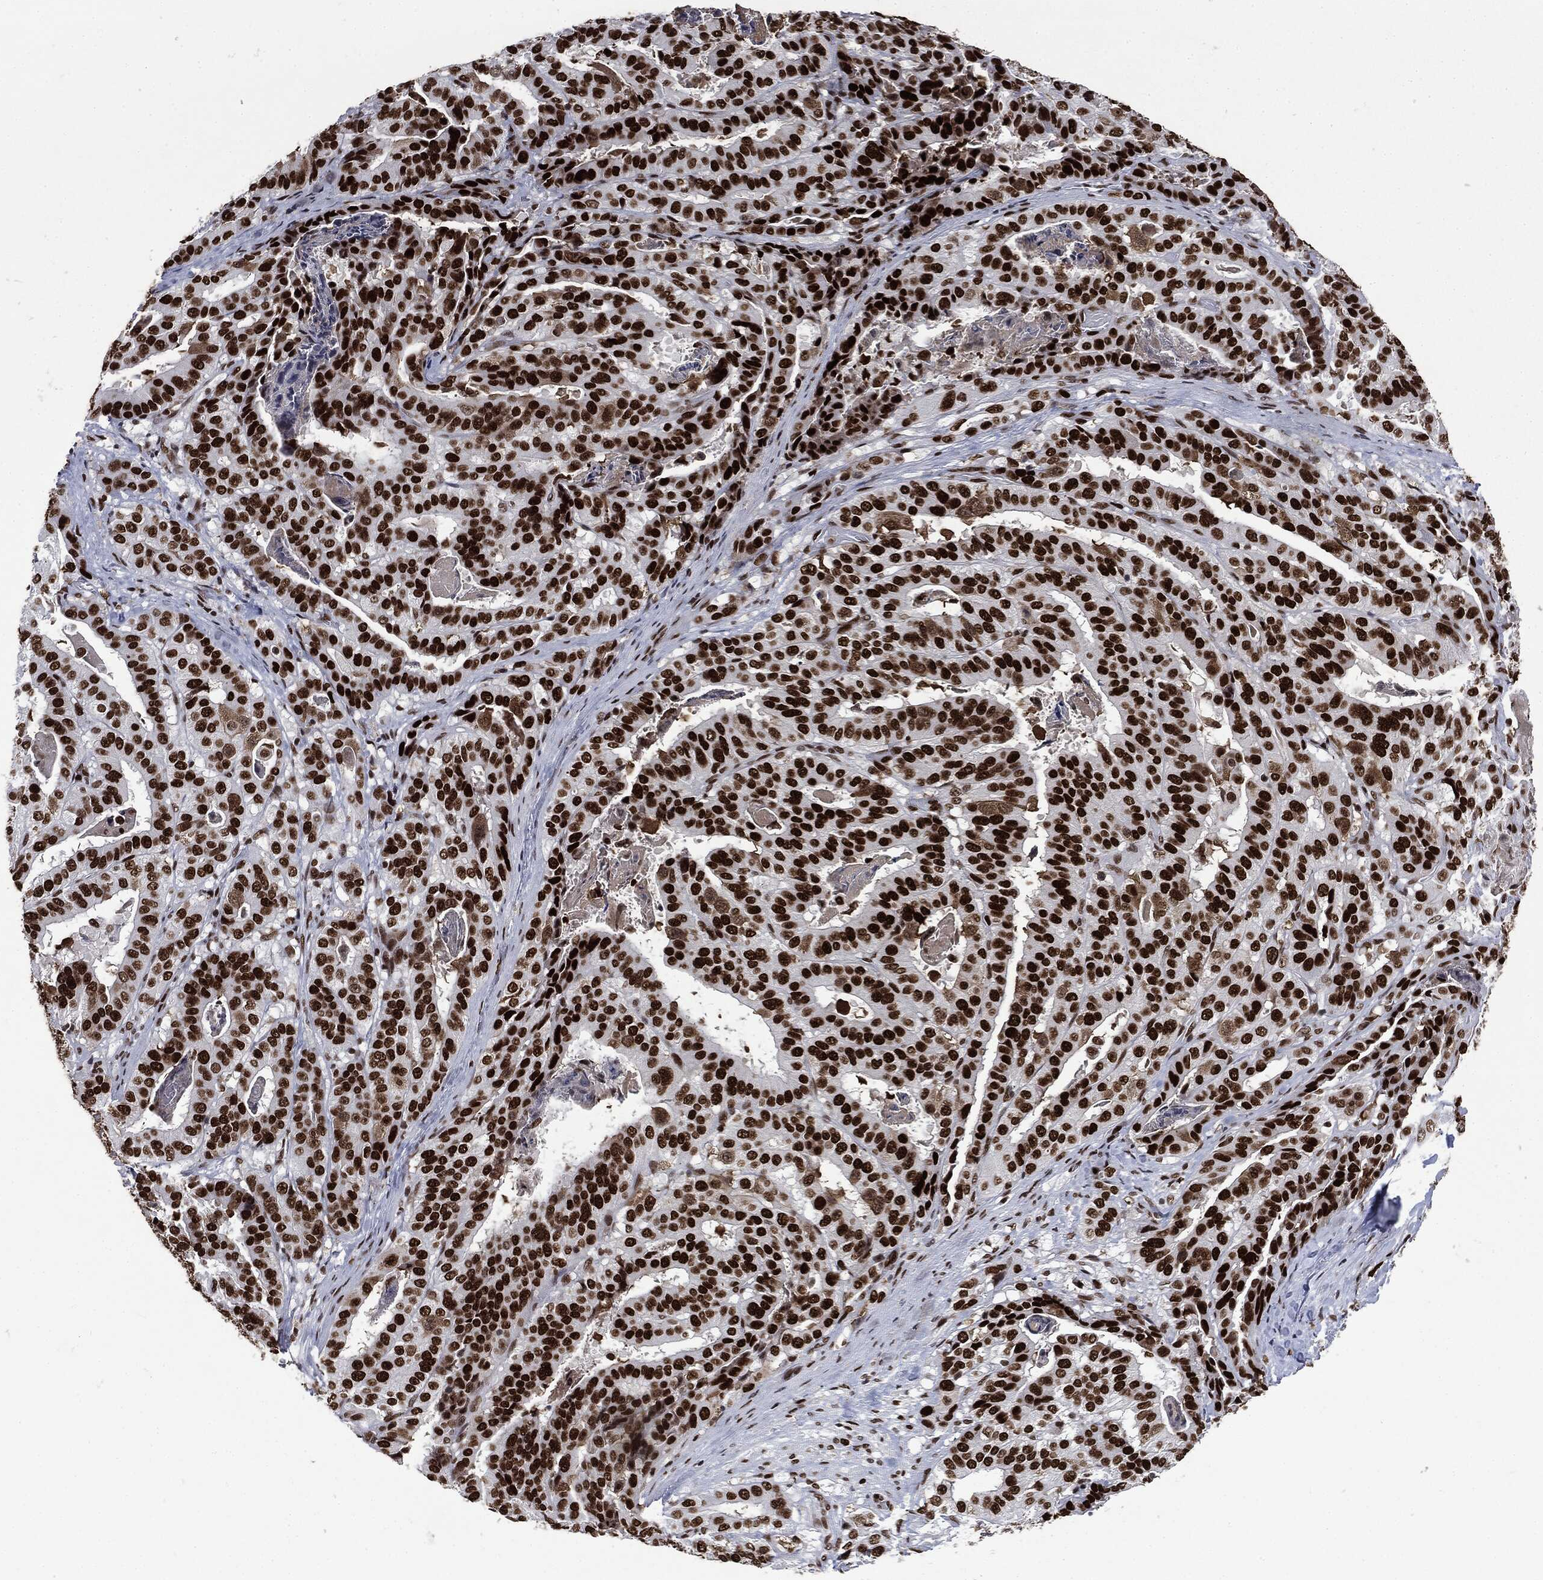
{"staining": {"intensity": "strong", "quantity": ">75%", "location": "nuclear"}, "tissue": "stomach cancer", "cell_type": "Tumor cells", "image_type": "cancer", "snomed": [{"axis": "morphology", "description": "Adenocarcinoma, NOS"}, {"axis": "topography", "description": "Stomach"}], "caption": "Strong nuclear staining for a protein is identified in about >75% of tumor cells of stomach cancer using immunohistochemistry.", "gene": "MSH2", "patient": {"sex": "male", "age": 48}}